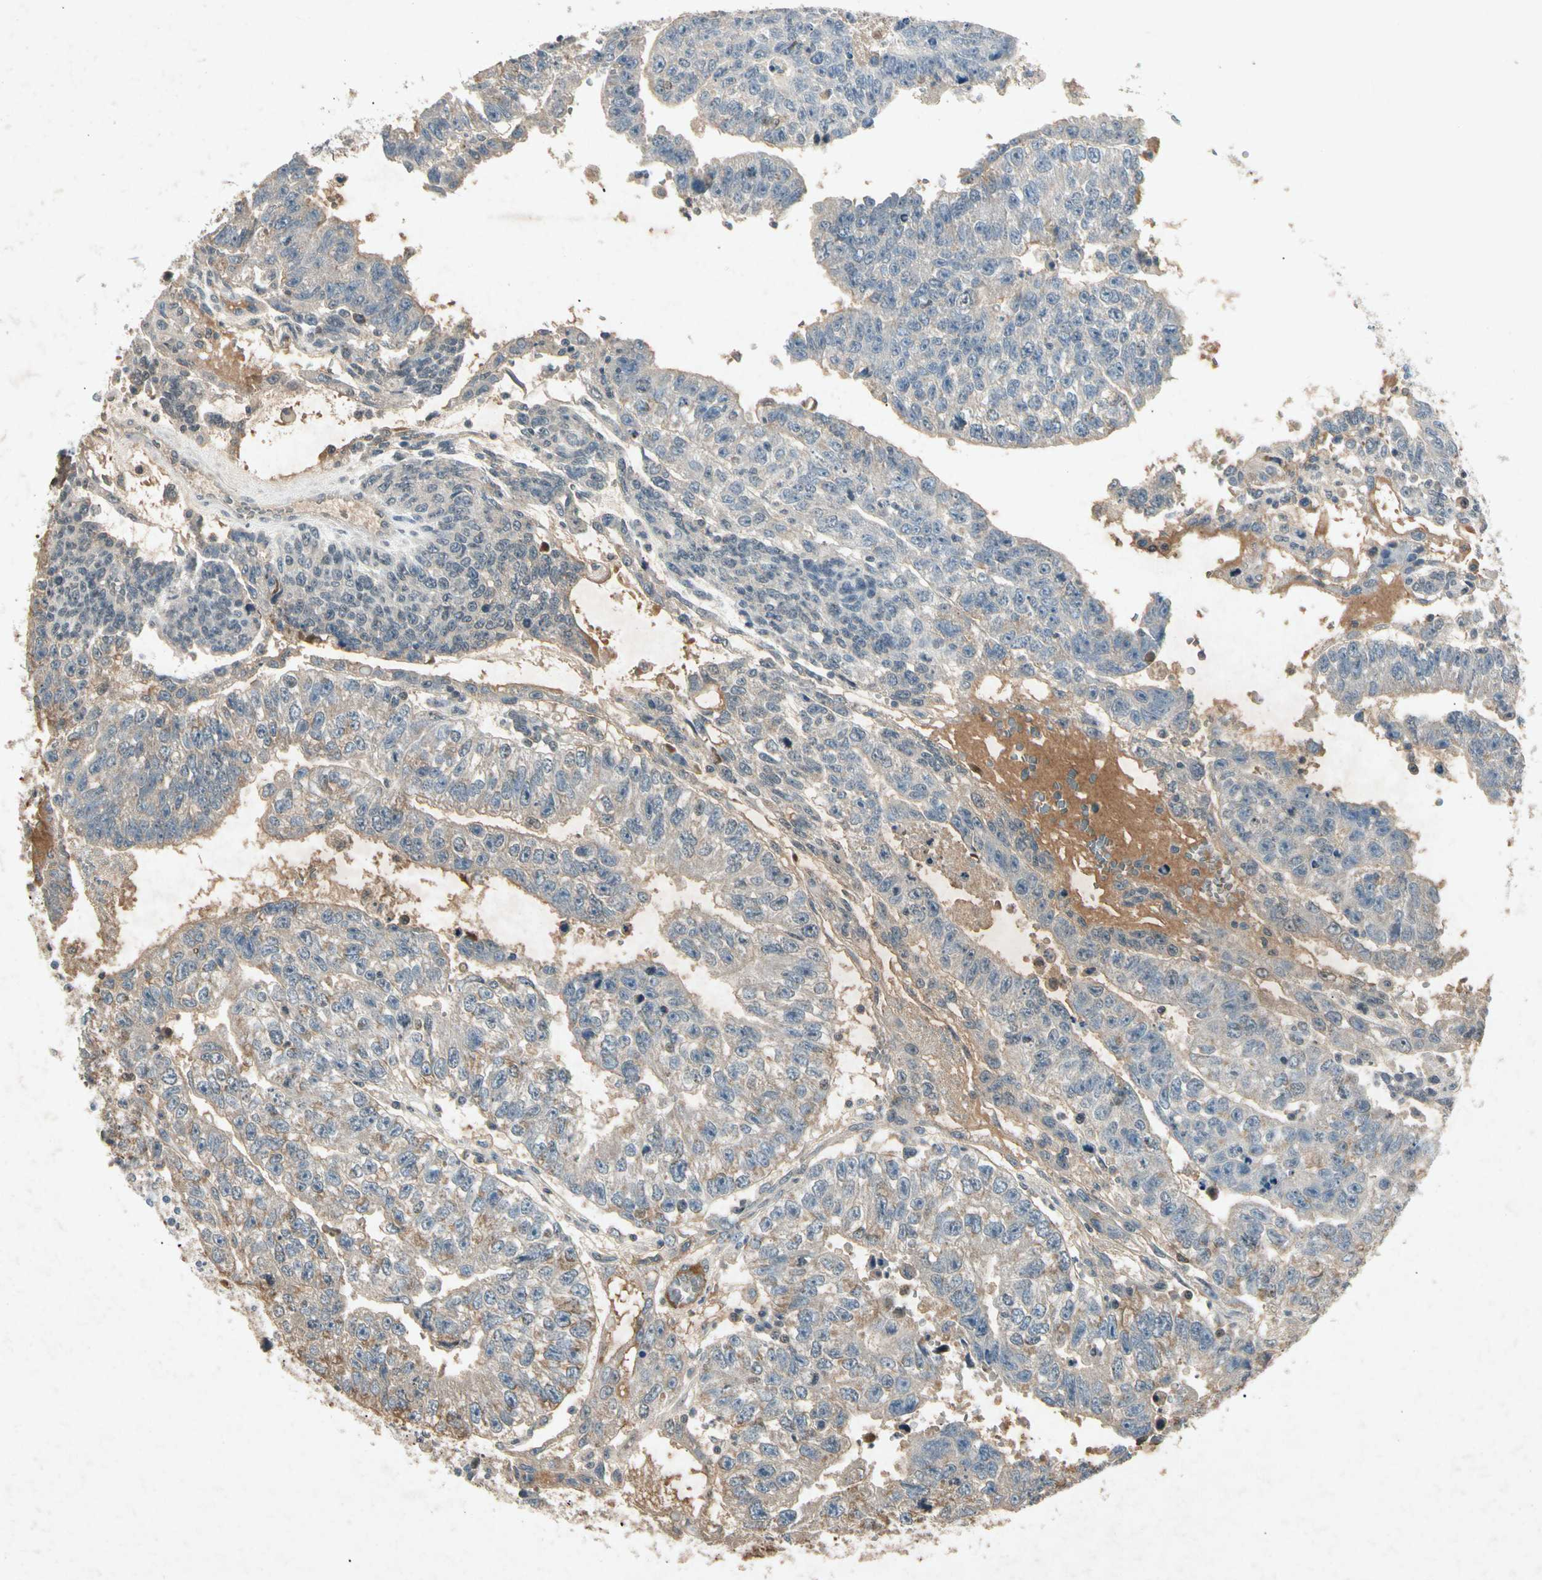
{"staining": {"intensity": "weak", "quantity": "25%-75%", "location": "cytoplasmic/membranous"}, "tissue": "testis cancer", "cell_type": "Tumor cells", "image_type": "cancer", "snomed": [{"axis": "morphology", "description": "Seminoma, NOS"}, {"axis": "morphology", "description": "Carcinoma, Embryonal, NOS"}, {"axis": "topography", "description": "Testis"}], "caption": "High-power microscopy captured an IHC image of testis embryonal carcinoma, revealing weak cytoplasmic/membranous expression in approximately 25%-75% of tumor cells.", "gene": "CP", "patient": {"sex": "male", "age": 52}}